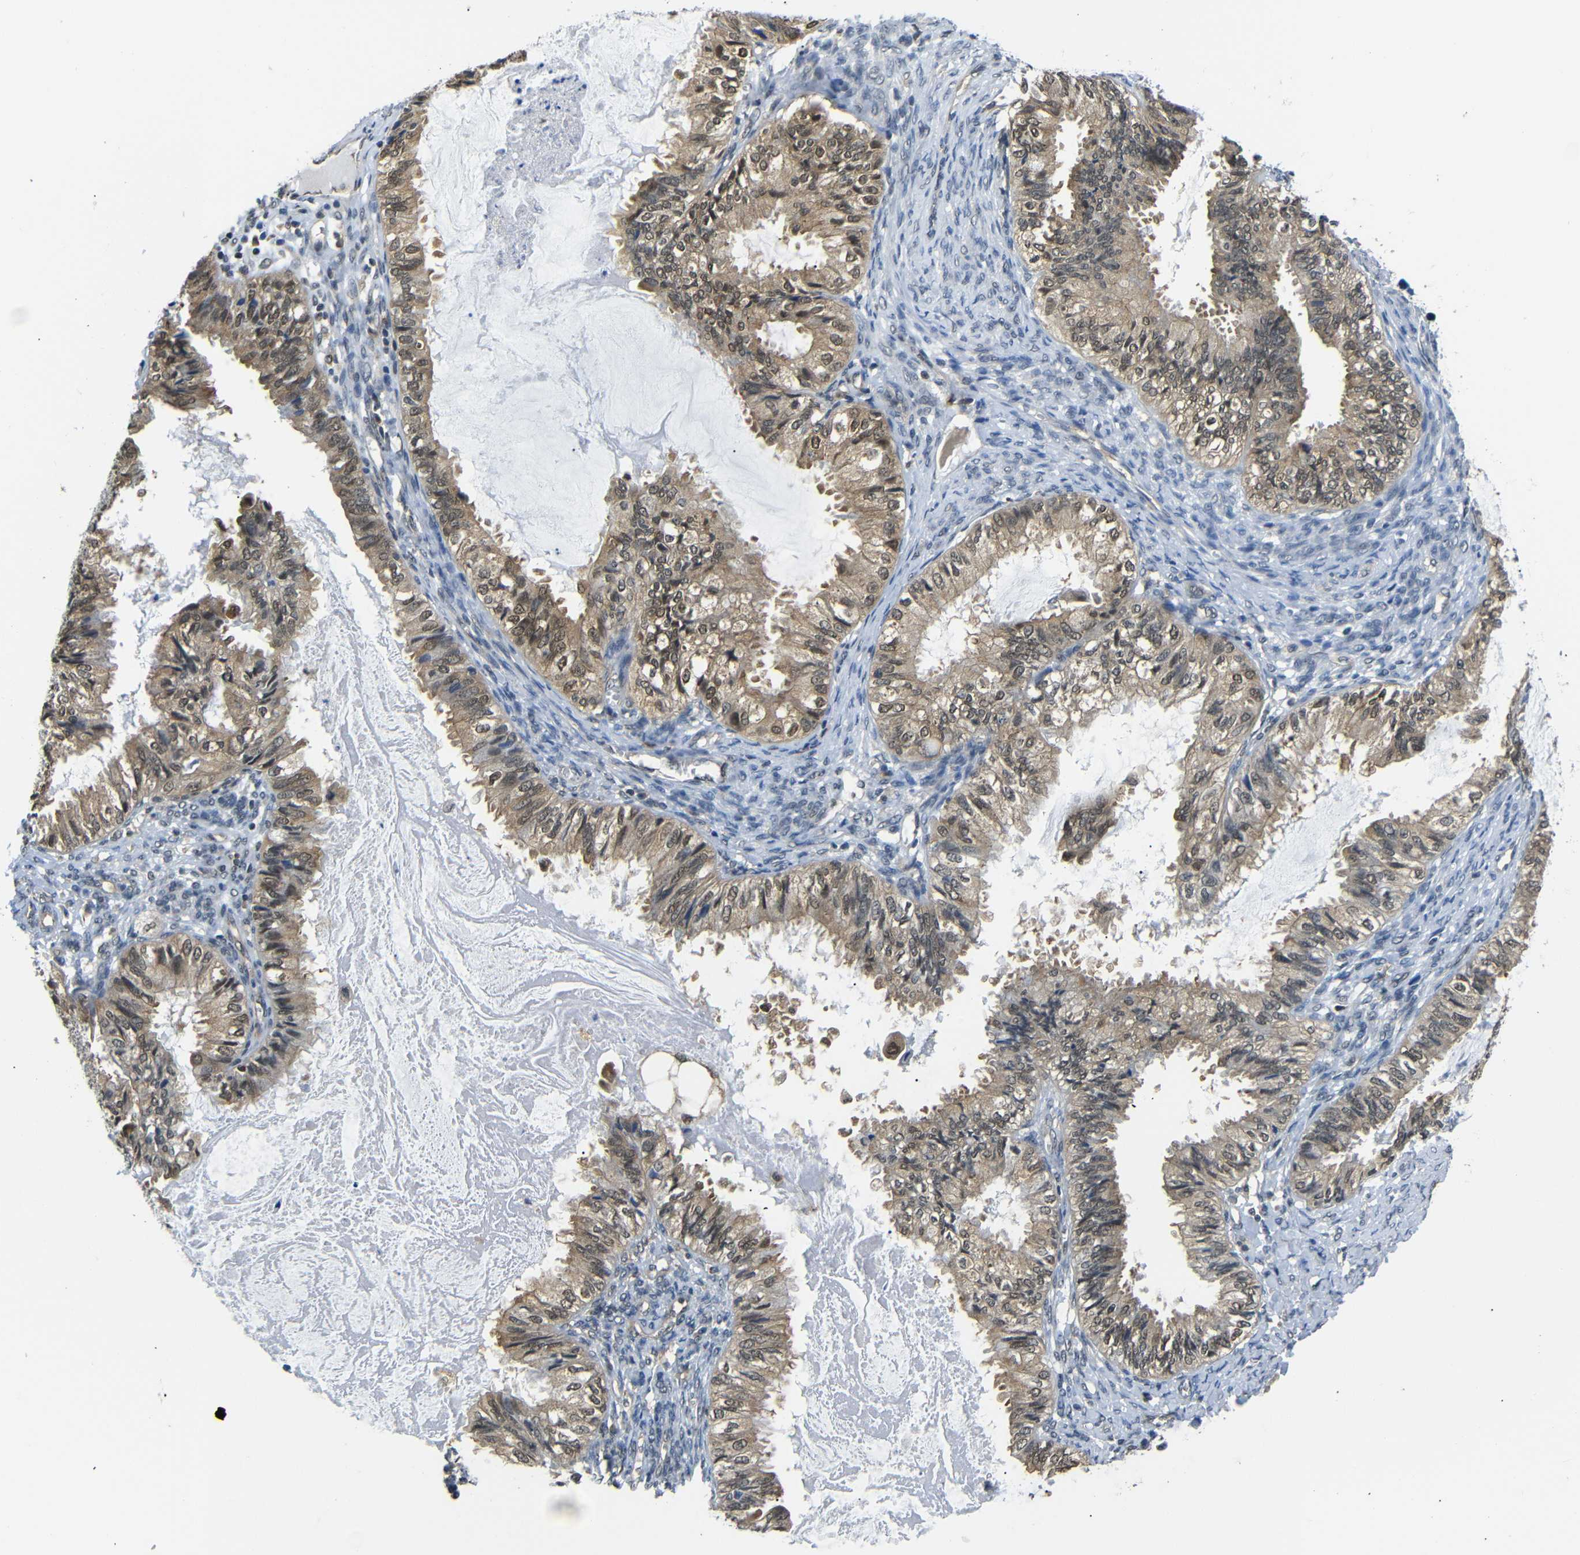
{"staining": {"intensity": "moderate", "quantity": ">75%", "location": "cytoplasmic/membranous,nuclear"}, "tissue": "cervical cancer", "cell_type": "Tumor cells", "image_type": "cancer", "snomed": [{"axis": "morphology", "description": "Normal tissue, NOS"}, {"axis": "morphology", "description": "Adenocarcinoma, NOS"}, {"axis": "topography", "description": "Cervix"}, {"axis": "topography", "description": "Endometrium"}], "caption": "Protein analysis of adenocarcinoma (cervical) tissue reveals moderate cytoplasmic/membranous and nuclear expression in approximately >75% of tumor cells.", "gene": "UBXN1", "patient": {"sex": "female", "age": 86}}